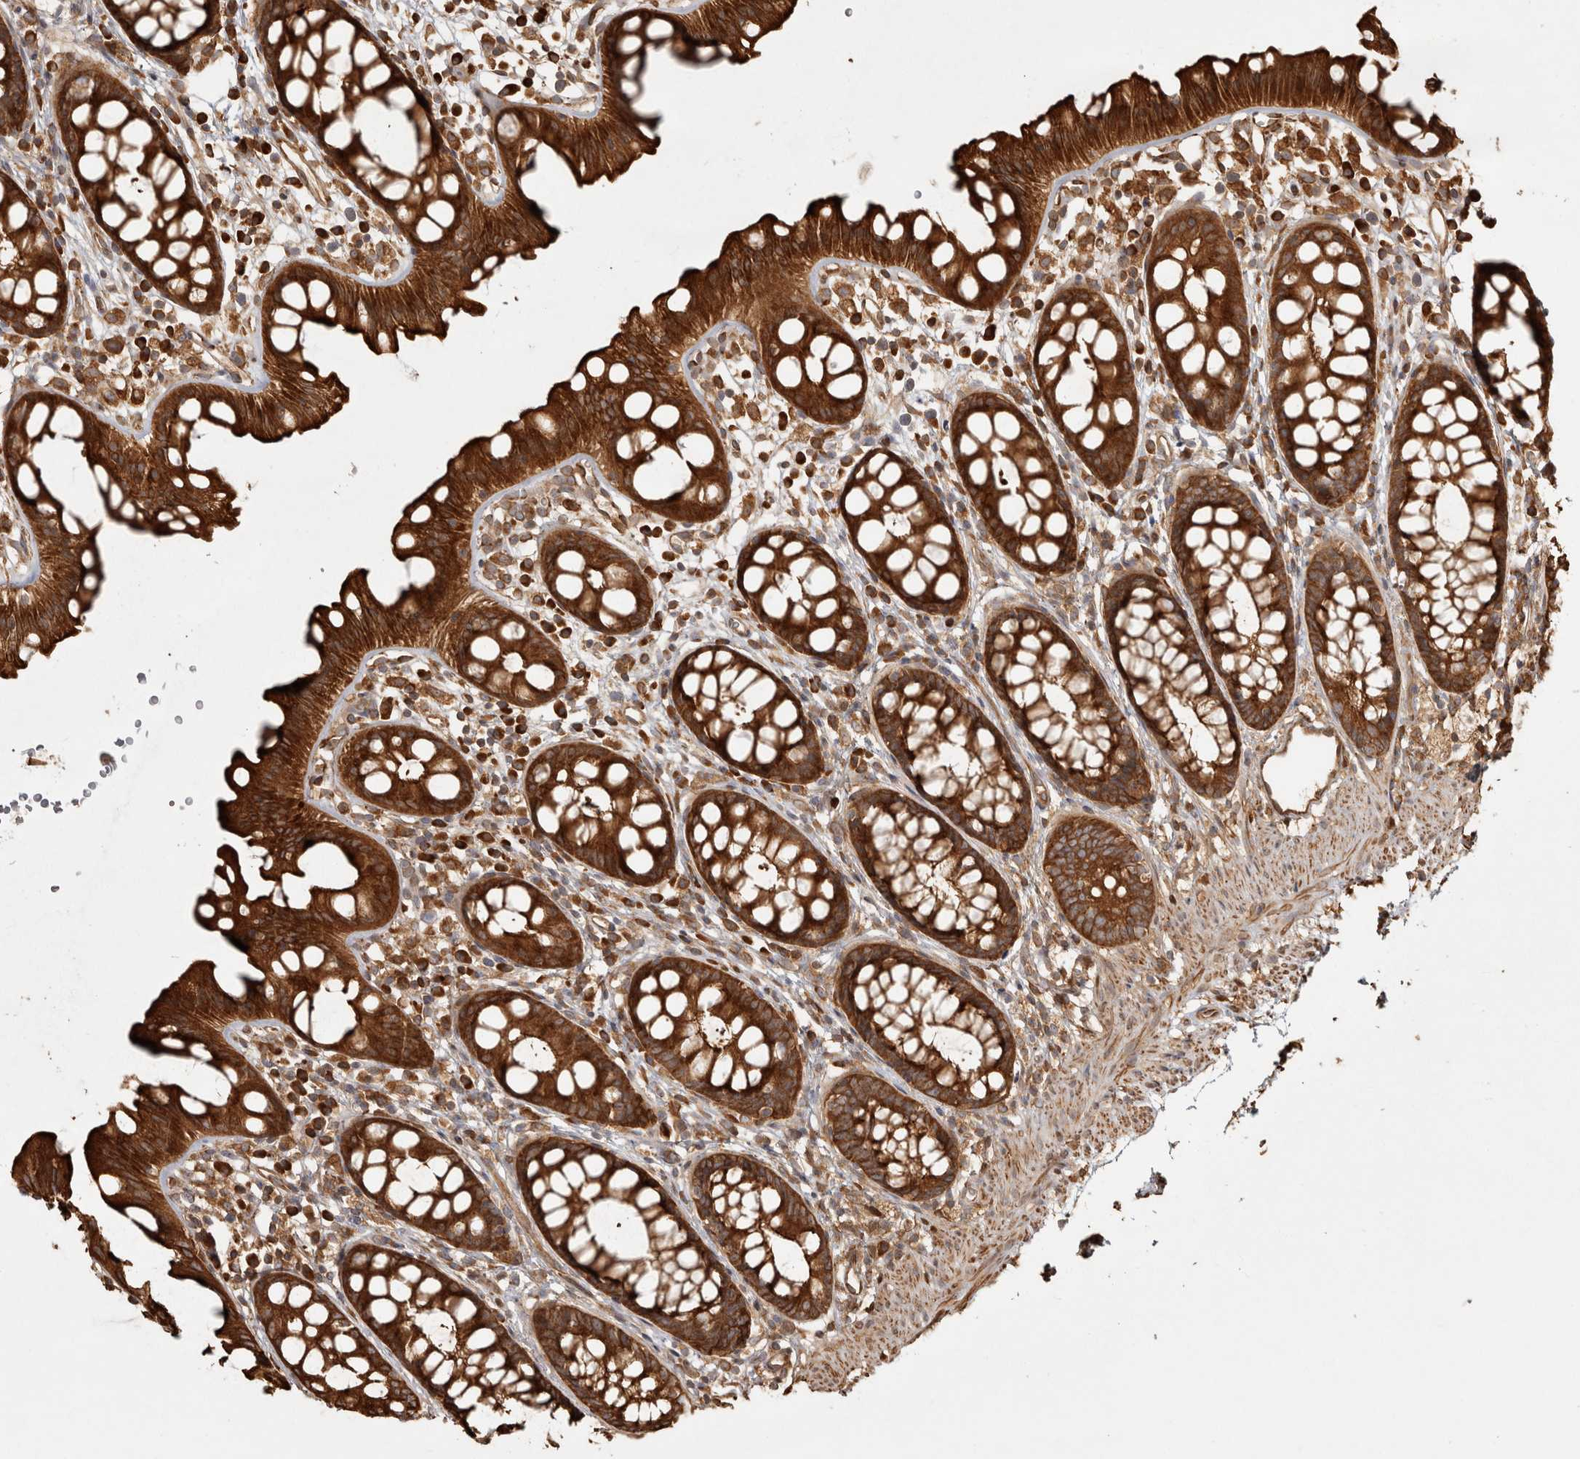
{"staining": {"intensity": "strong", "quantity": ">75%", "location": "cytoplasmic/membranous"}, "tissue": "rectum", "cell_type": "Glandular cells", "image_type": "normal", "snomed": [{"axis": "morphology", "description": "Normal tissue, NOS"}, {"axis": "topography", "description": "Rectum"}], "caption": "Immunohistochemistry (IHC) photomicrograph of unremarkable human rectum stained for a protein (brown), which shows high levels of strong cytoplasmic/membranous staining in about >75% of glandular cells.", "gene": "CAMSAP2", "patient": {"sex": "female", "age": 65}}